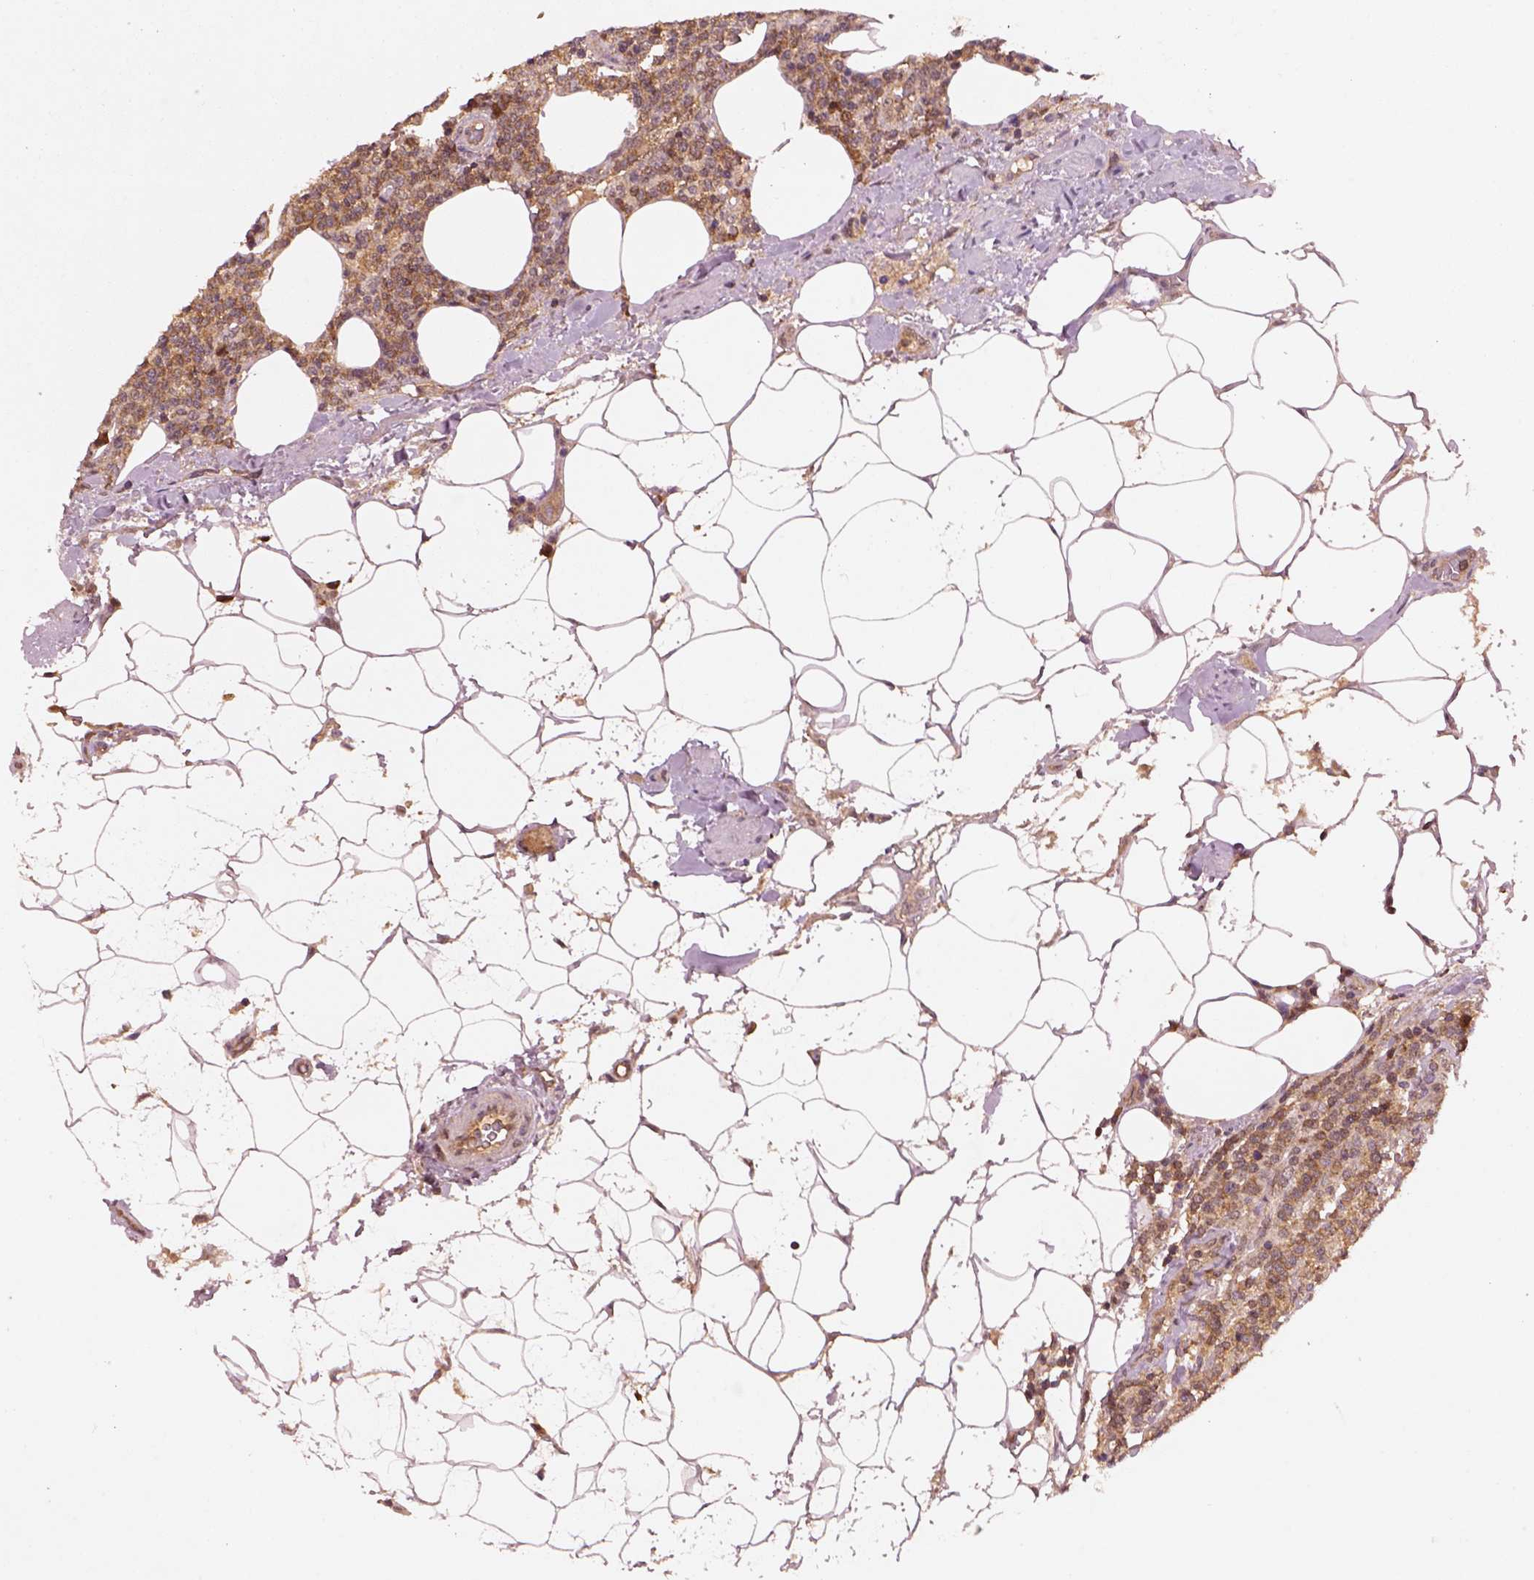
{"staining": {"intensity": "moderate", "quantity": ">75%", "location": "cytoplasmic/membranous"}, "tissue": "lymphoma", "cell_type": "Tumor cells", "image_type": "cancer", "snomed": [{"axis": "morphology", "description": "Malignant lymphoma, non-Hodgkin's type, High grade"}, {"axis": "topography", "description": "Lymph node"}], "caption": "Immunohistochemistry staining of high-grade malignant lymphoma, non-Hodgkin's type, which shows medium levels of moderate cytoplasmic/membranous positivity in about >75% of tumor cells indicating moderate cytoplasmic/membranous protein staining. The staining was performed using DAB (3,3'-diaminobenzidine) (brown) for protein detection and nuclei were counterstained in hematoxylin (blue).", "gene": "MDP1", "patient": {"sex": "male", "age": 61}}